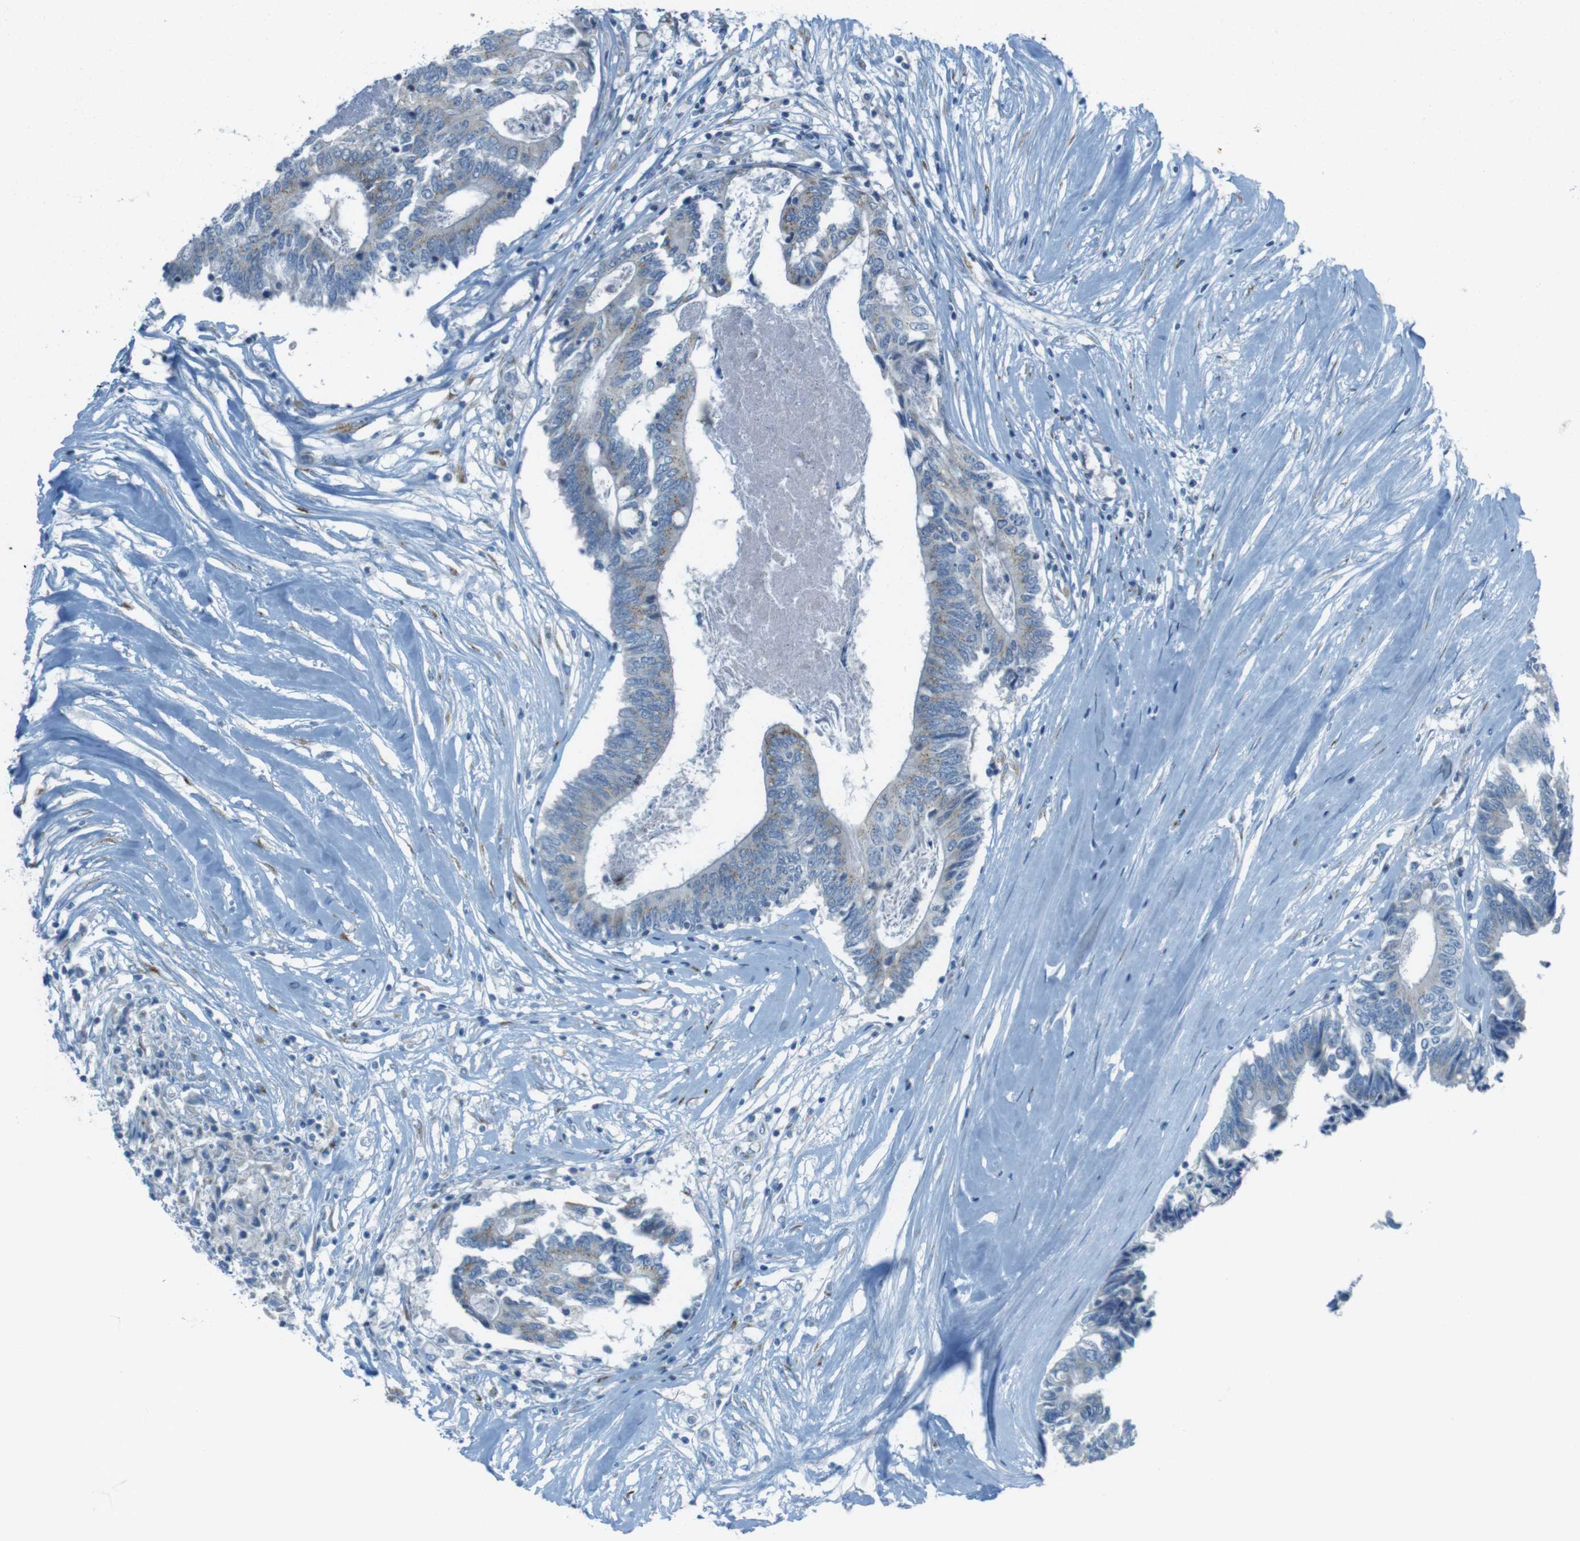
{"staining": {"intensity": "weak", "quantity": "<25%", "location": "cytoplasmic/membranous"}, "tissue": "colorectal cancer", "cell_type": "Tumor cells", "image_type": "cancer", "snomed": [{"axis": "morphology", "description": "Adenocarcinoma, NOS"}, {"axis": "topography", "description": "Rectum"}], "caption": "Immunohistochemical staining of human colorectal adenocarcinoma displays no significant expression in tumor cells.", "gene": "TXNDC15", "patient": {"sex": "male", "age": 63}}